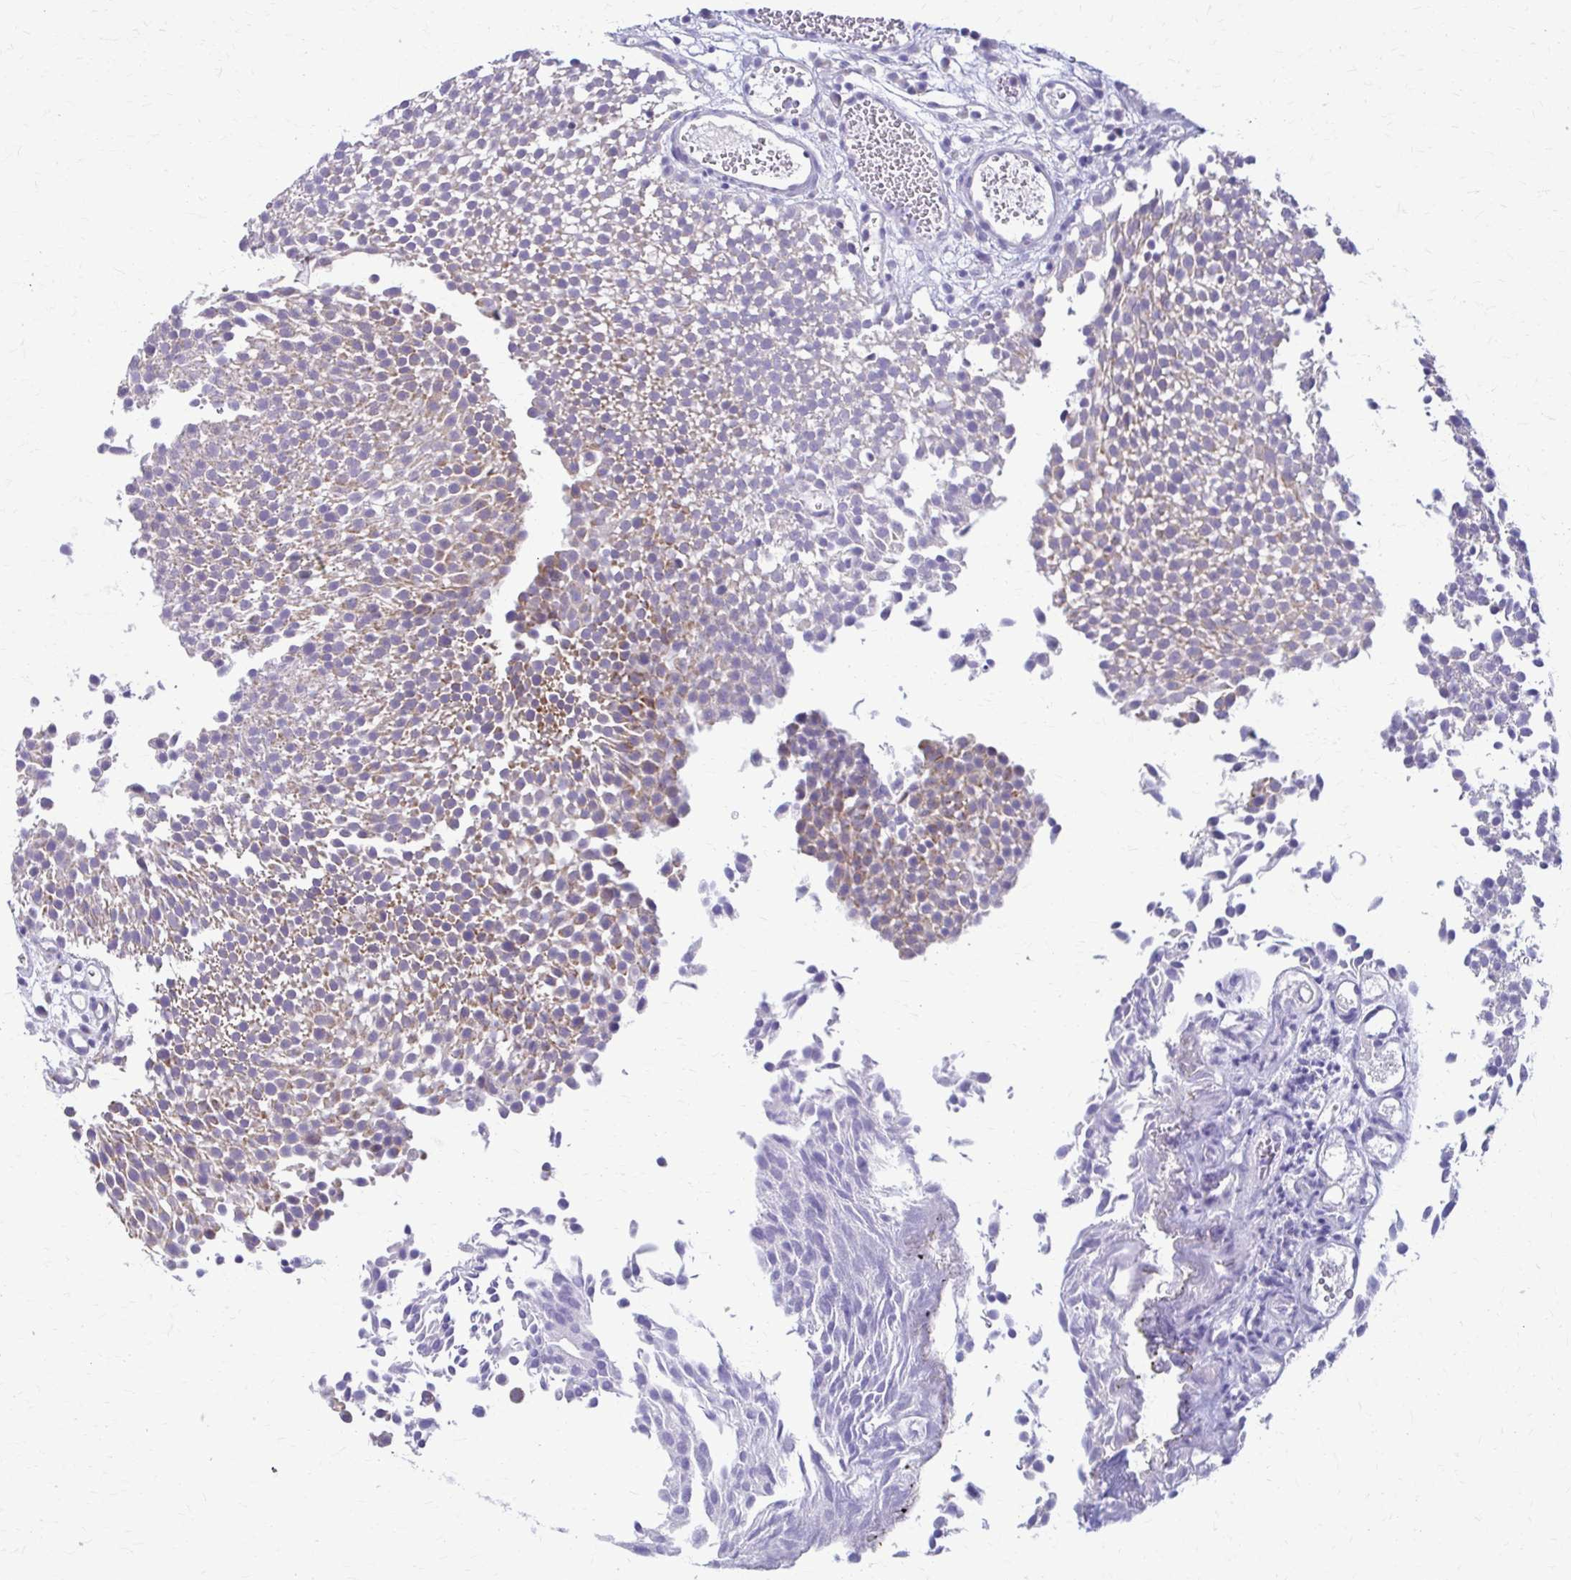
{"staining": {"intensity": "weak", "quantity": "25%-75%", "location": "cytoplasmic/membranous"}, "tissue": "urothelial cancer", "cell_type": "Tumor cells", "image_type": "cancer", "snomed": [{"axis": "morphology", "description": "Urothelial carcinoma, Low grade"}, {"axis": "topography", "description": "Urinary bladder"}], "caption": "There is low levels of weak cytoplasmic/membranous staining in tumor cells of urothelial carcinoma (low-grade), as demonstrated by immunohistochemical staining (brown color).", "gene": "SAMD13", "patient": {"sex": "female", "age": 79}}